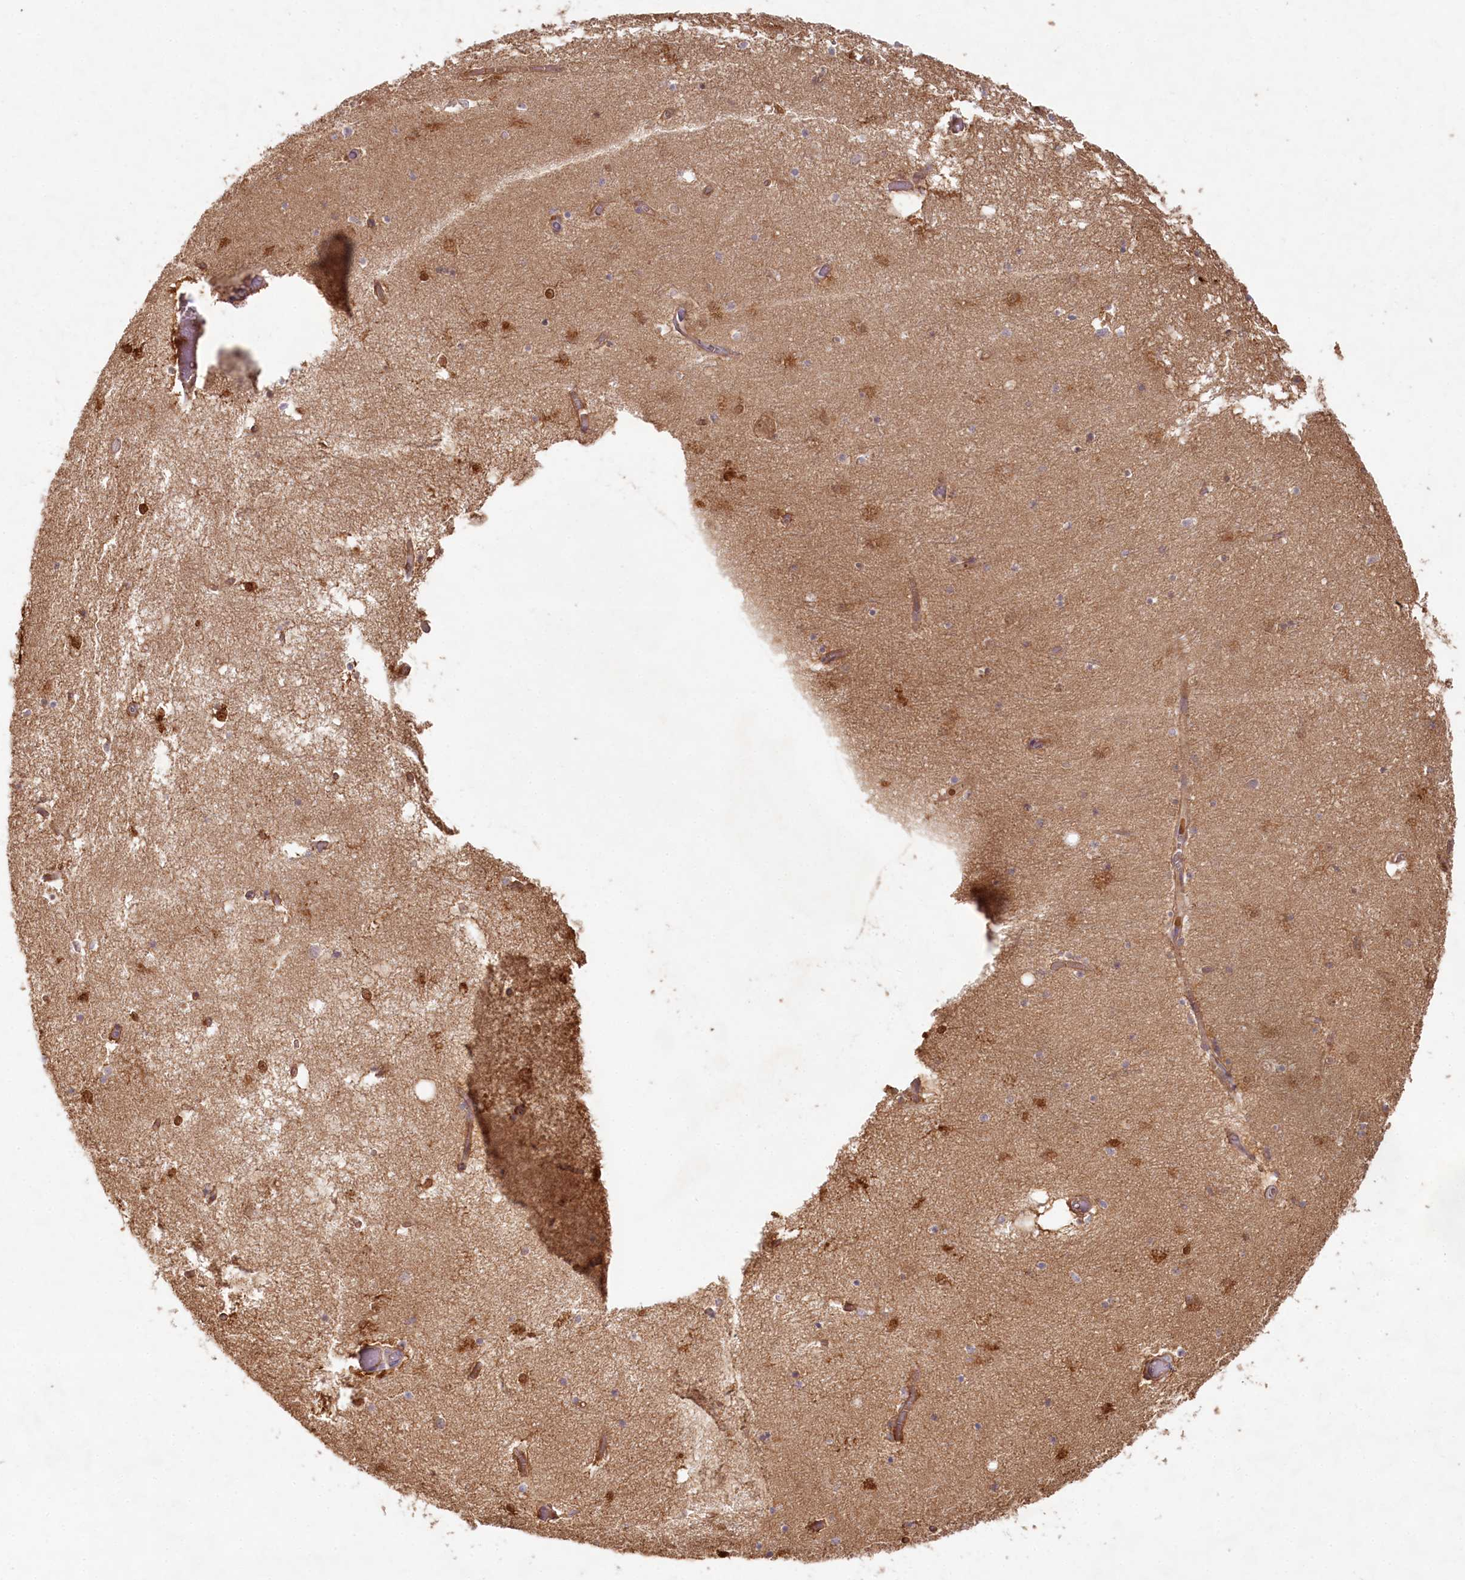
{"staining": {"intensity": "moderate", "quantity": "25%-75%", "location": "cytoplasmic/membranous,nuclear"}, "tissue": "hippocampus", "cell_type": "Glial cells", "image_type": "normal", "snomed": [{"axis": "morphology", "description": "Normal tissue, NOS"}, {"axis": "topography", "description": "Hippocampus"}], "caption": "Glial cells show medium levels of moderate cytoplasmic/membranous,nuclear expression in approximately 25%-75% of cells in benign hippocampus.", "gene": "HAL", "patient": {"sex": "male", "age": 70}}